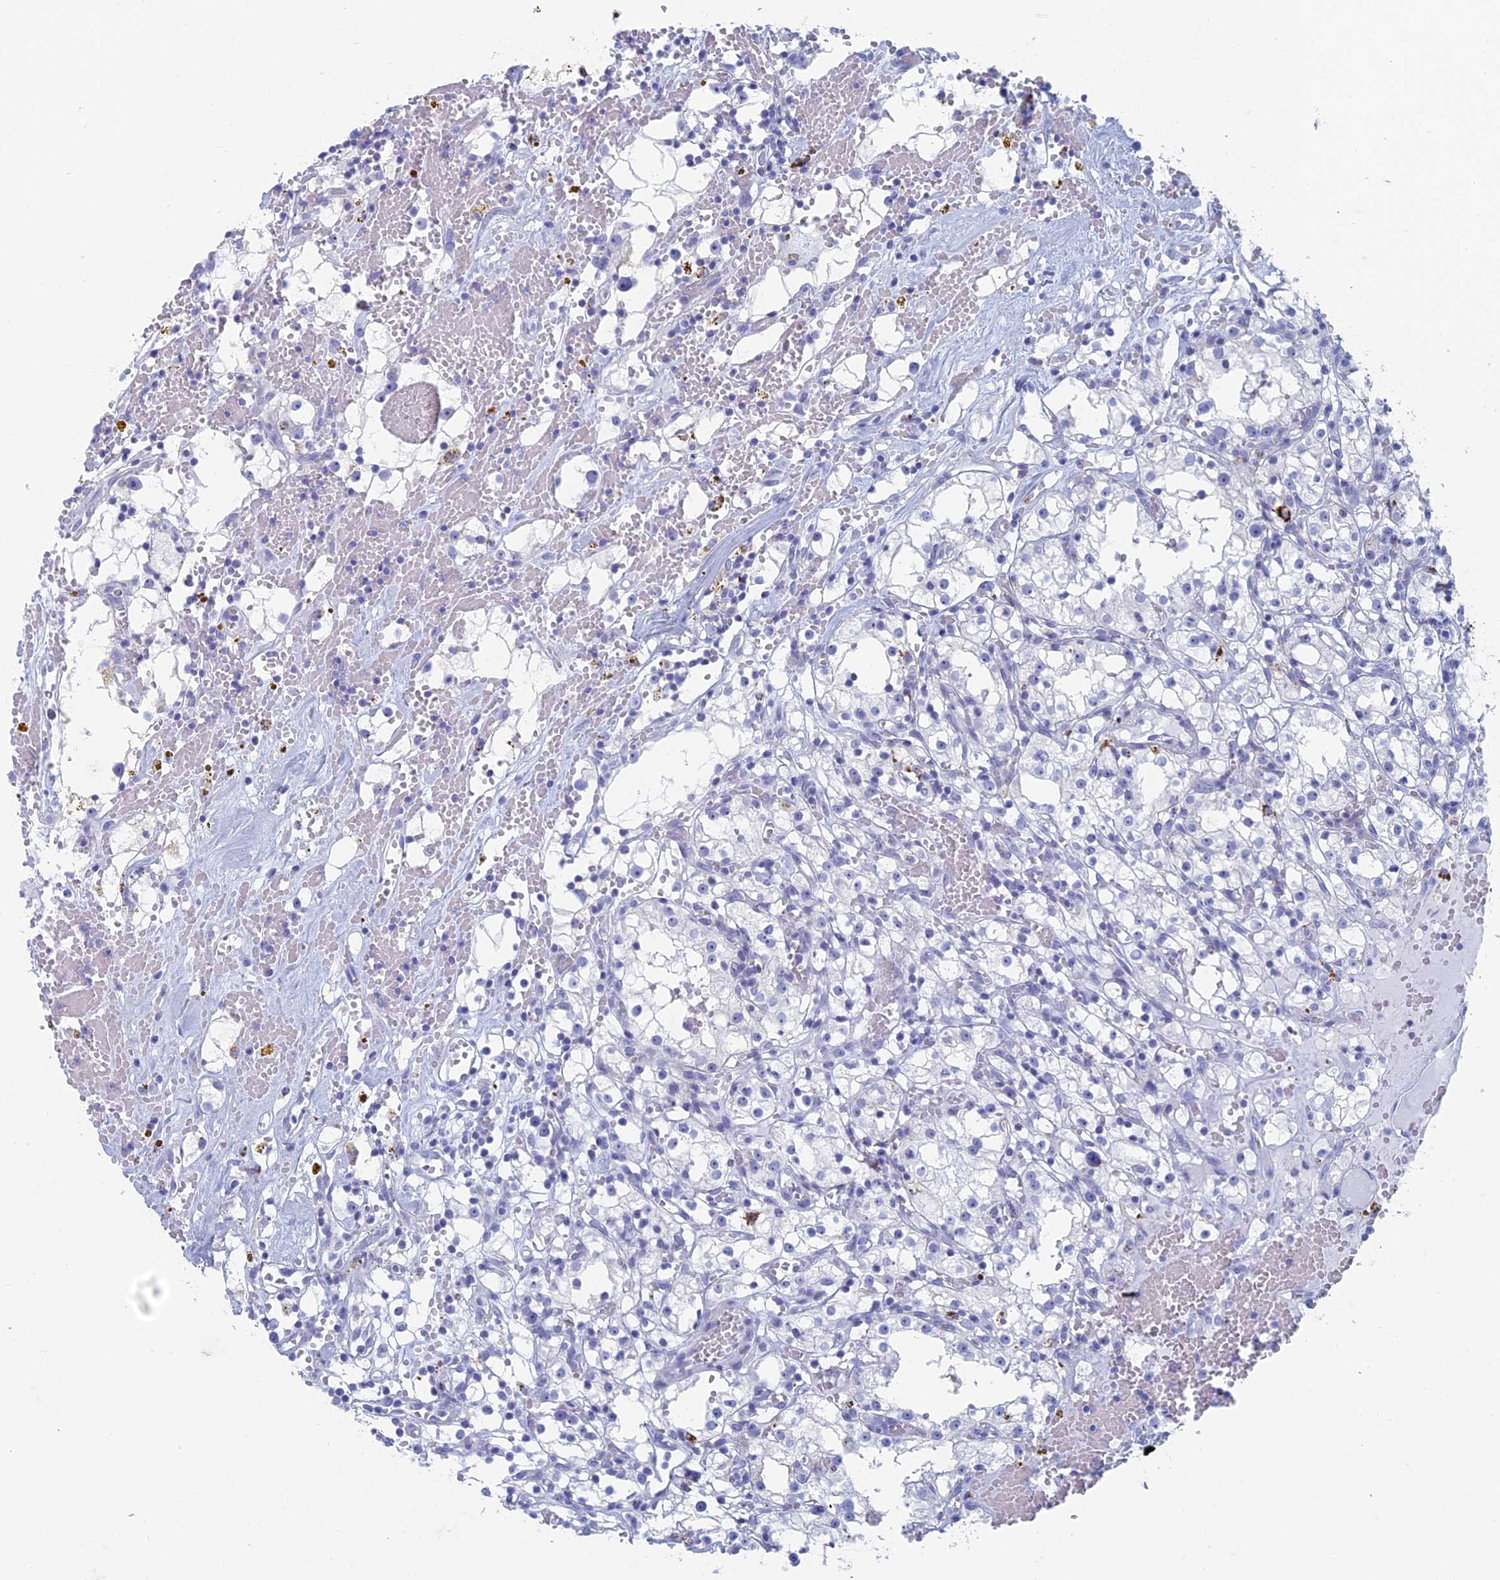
{"staining": {"intensity": "negative", "quantity": "none", "location": "none"}, "tissue": "renal cancer", "cell_type": "Tumor cells", "image_type": "cancer", "snomed": [{"axis": "morphology", "description": "Adenocarcinoma, NOS"}, {"axis": "topography", "description": "Kidney"}], "caption": "IHC image of adenocarcinoma (renal) stained for a protein (brown), which shows no positivity in tumor cells.", "gene": "ALMS1", "patient": {"sex": "male", "age": 56}}